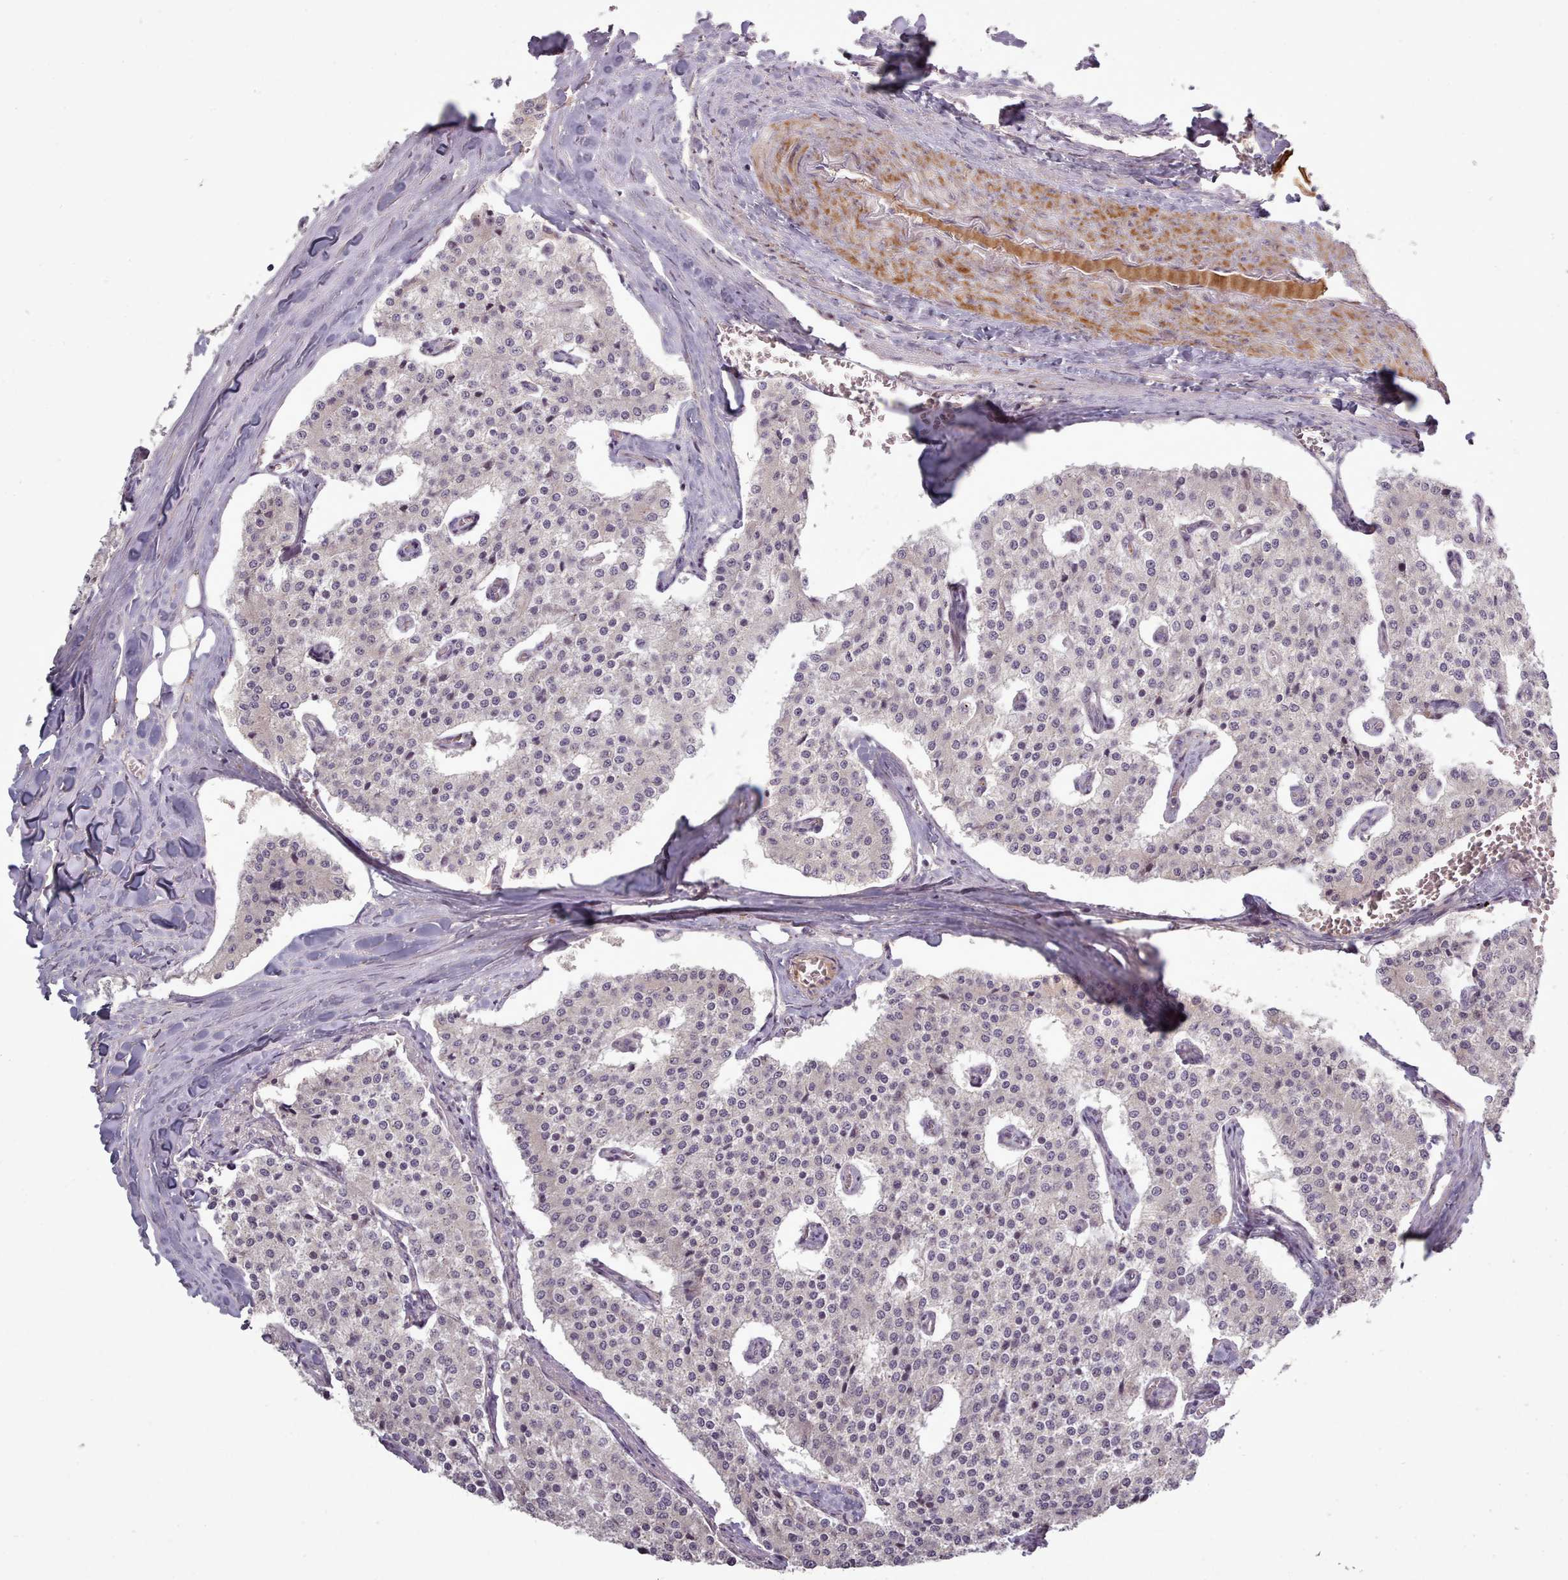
{"staining": {"intensity": "negative", "quantity": "none", "location": "none"}, "tissue": "carcinoid", "cell_type": "Tumor cells", "image_type": "cancer", "snomed": [{"axis": "morphology", "description": "Carcinoid, malignant, NOS"}, {"axis": "topography", "description": "Colon"}], "caption": "High power microscopy micrograph of an IHC photomicrograph of carcinoid, revealing no significant staining in tumor cells.", "gene": "LEFTY2", "patient": {"sex": "female", "age": 52}}